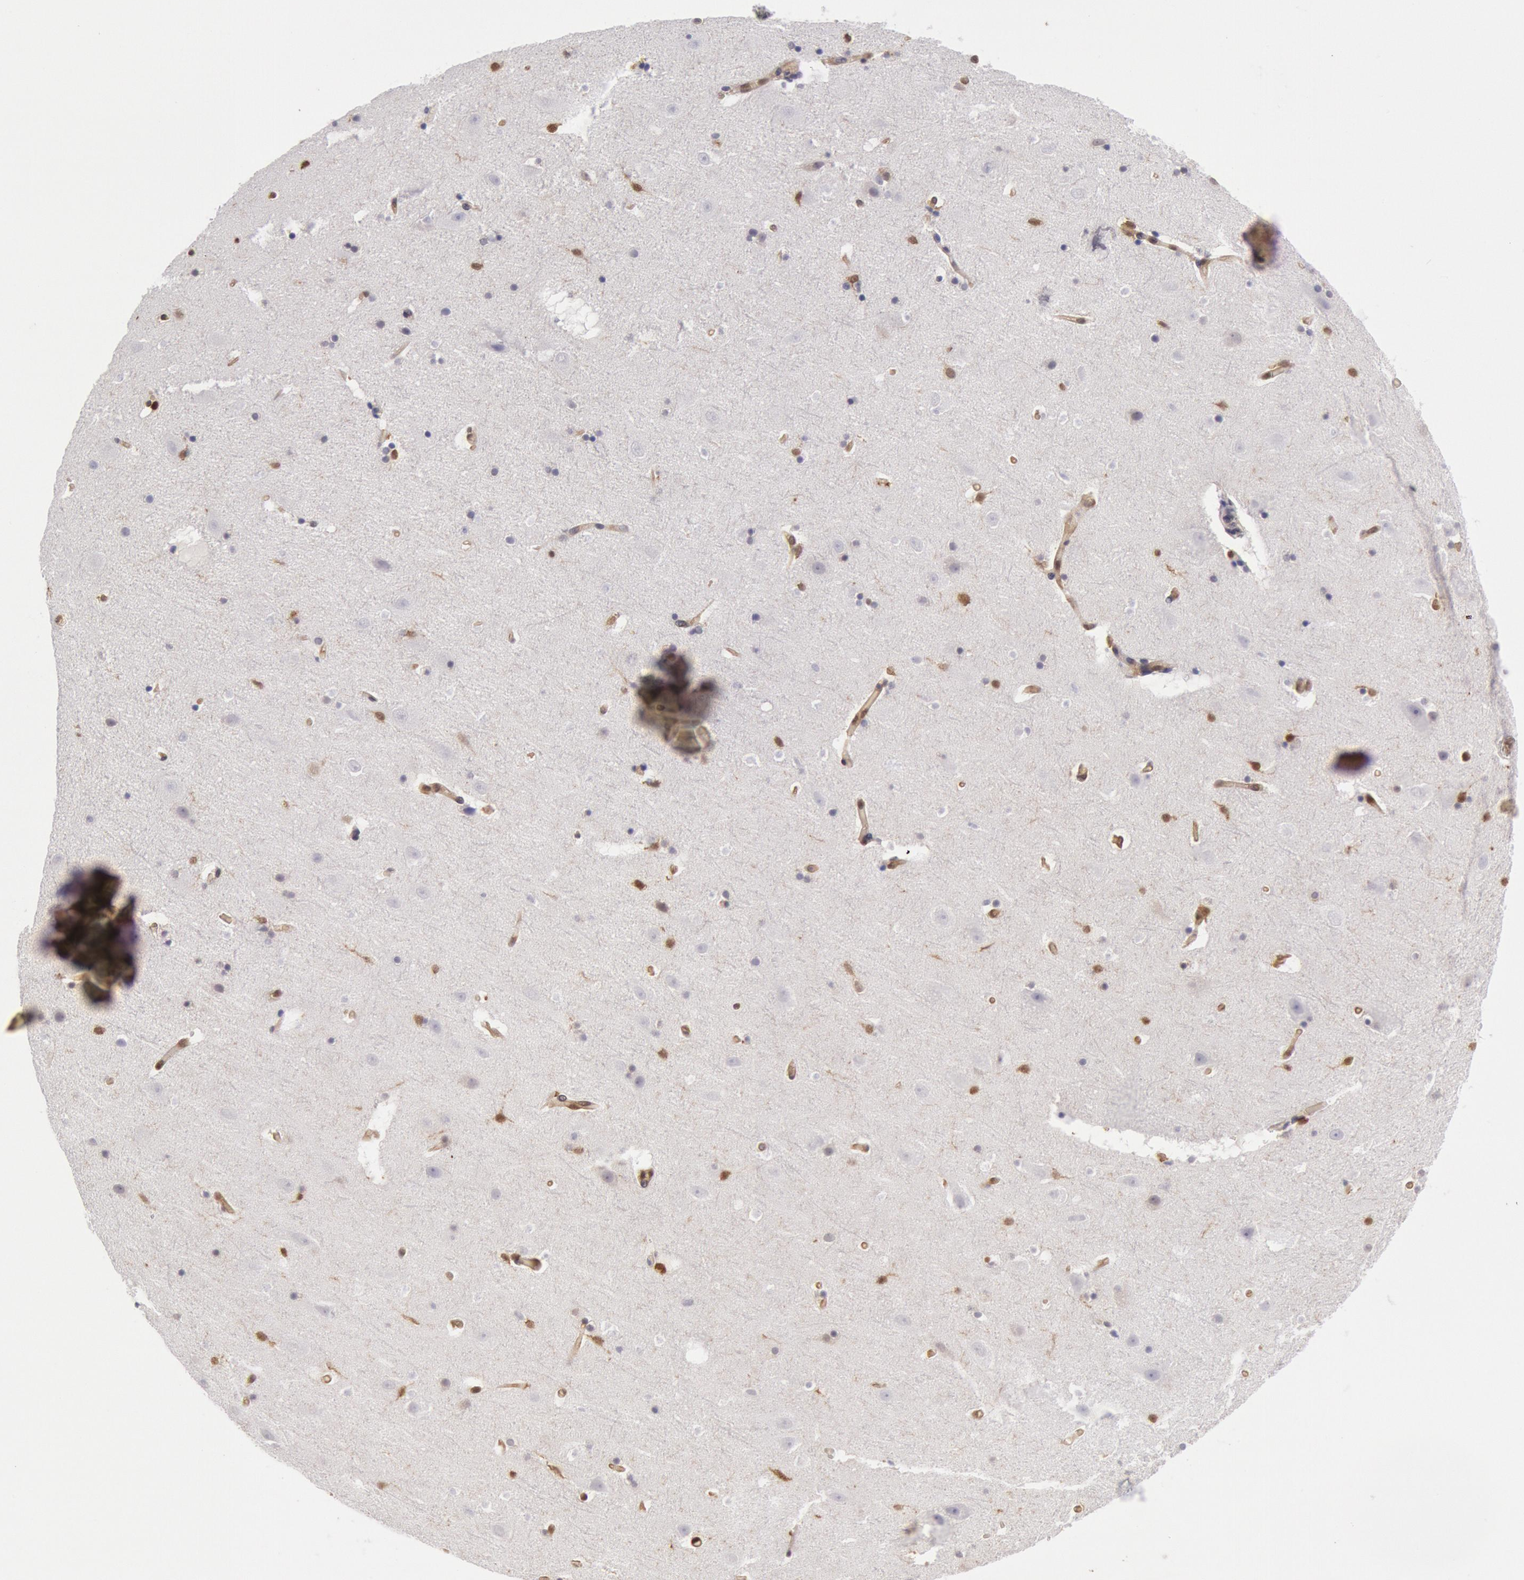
{"staining": {"intensity": "negative", "quantity": "none", "location": "none"}, "tissue": "hippocampus", "cell_type": "Glial cells", "image_type": "normal", "snomed": [{"axis": "morphology", "description": "Normal tissue, NOS"}, {"axis": "topography", "description": "Hippocampus"}], "caption": "High power microscopy histopathology image of an IHC photomicrograph of benign hippocampus, revealing no significant positivity in glial cells.", "gene": "CCDC50", "patient": {"sex": "male", "age": 45}}